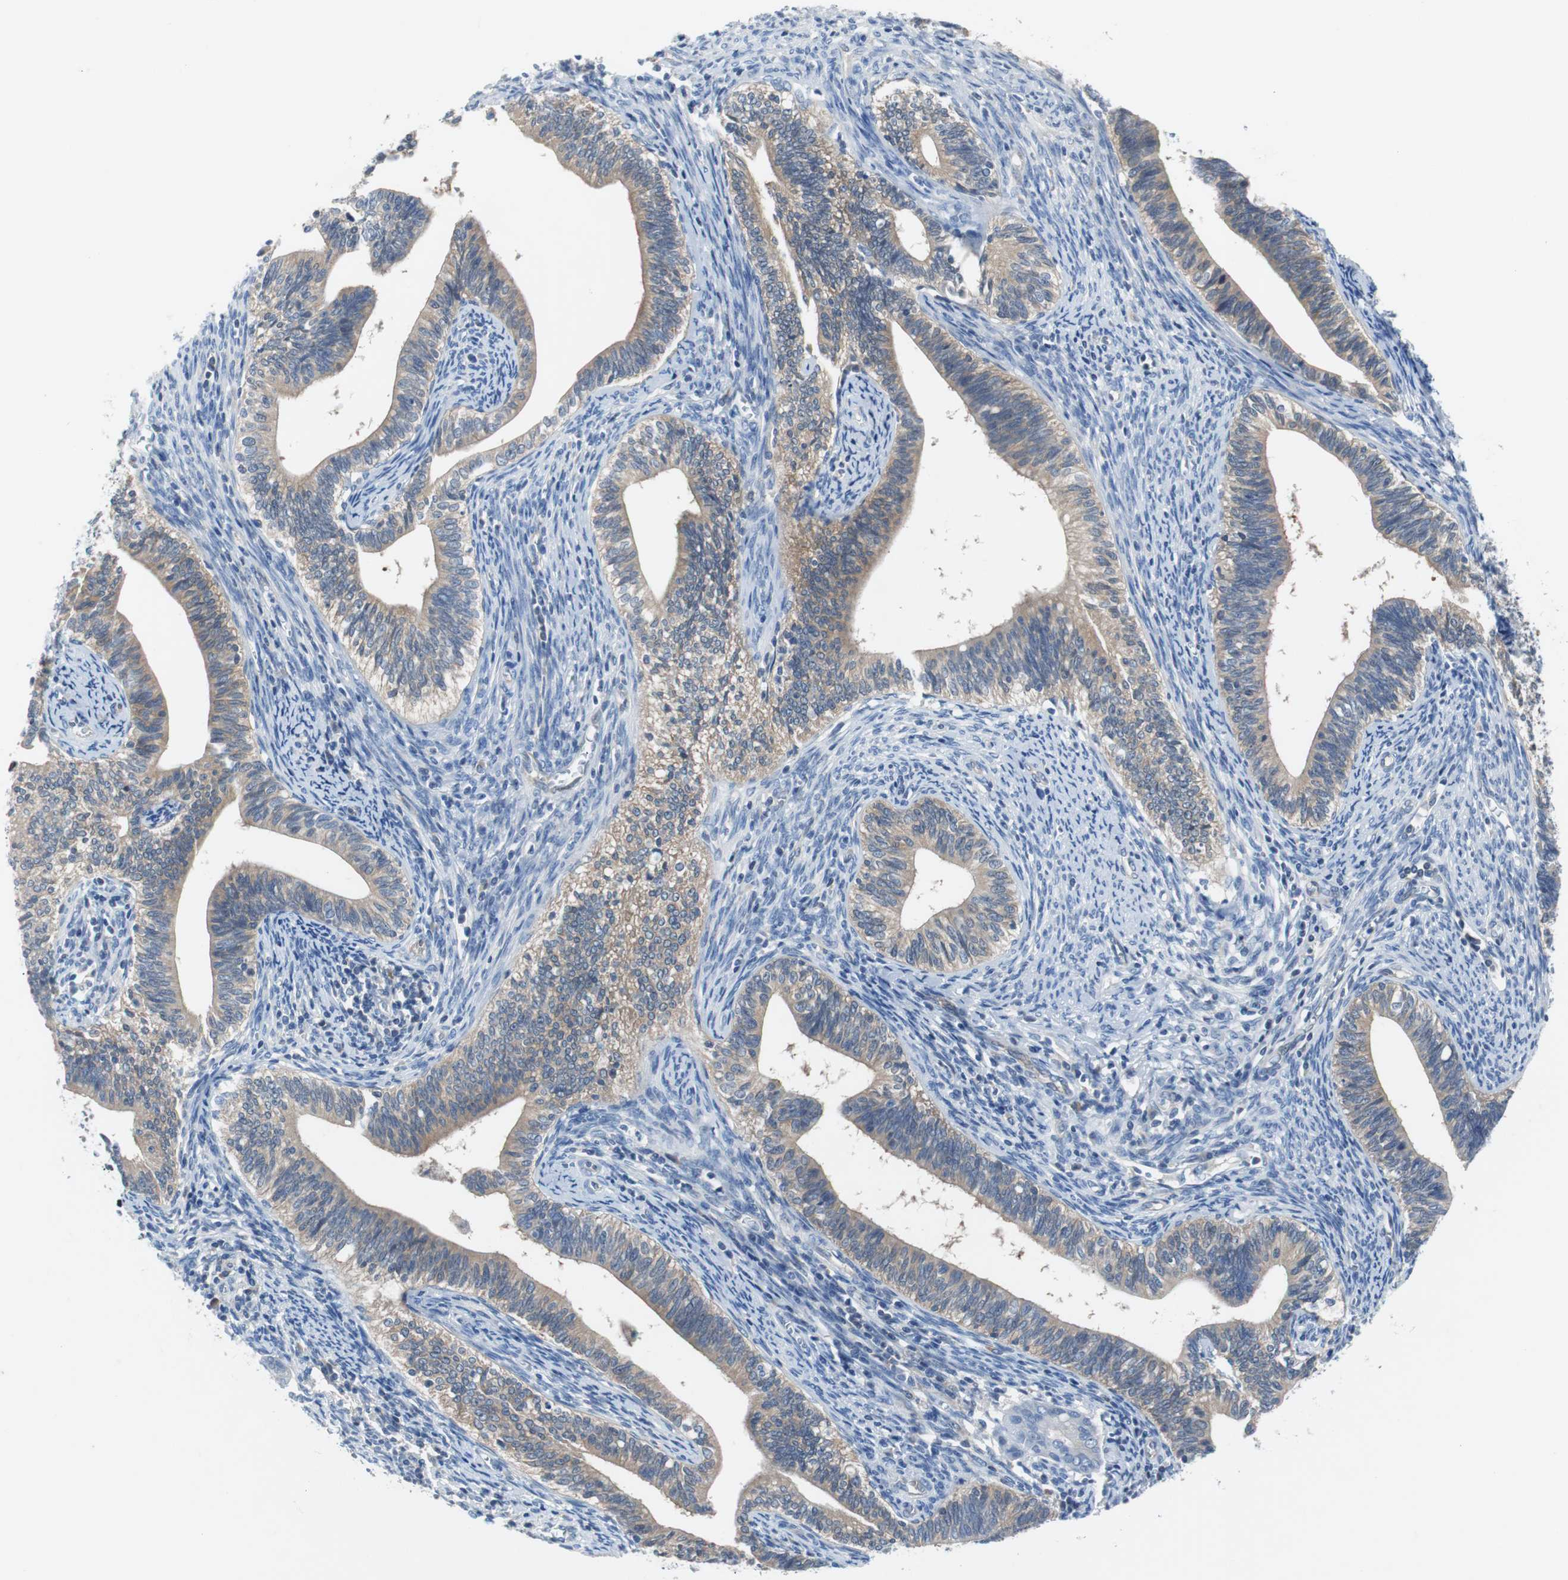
{"staining": {"intensity": "moderate", "quantity": "25%-75%", "location": "cytoplasmic/membranous"}, "tissue": "cervical cancer", "cell_type": "Tumor cells", "image_type": "cancer", "snomed": [{"axis": "morphology", "description": "Adenocarcinoma, NOS"}, {"axis": "topography", "description": "Cervix"}], "caption": "Moderate cytoplasmic/membranous positivity is appreciated in about 25%-75% of tumor cells in cervical cancer (adenocarcinoma).", "gene": "EEF2K", "patient": {"sex": "female", "age": 44}}